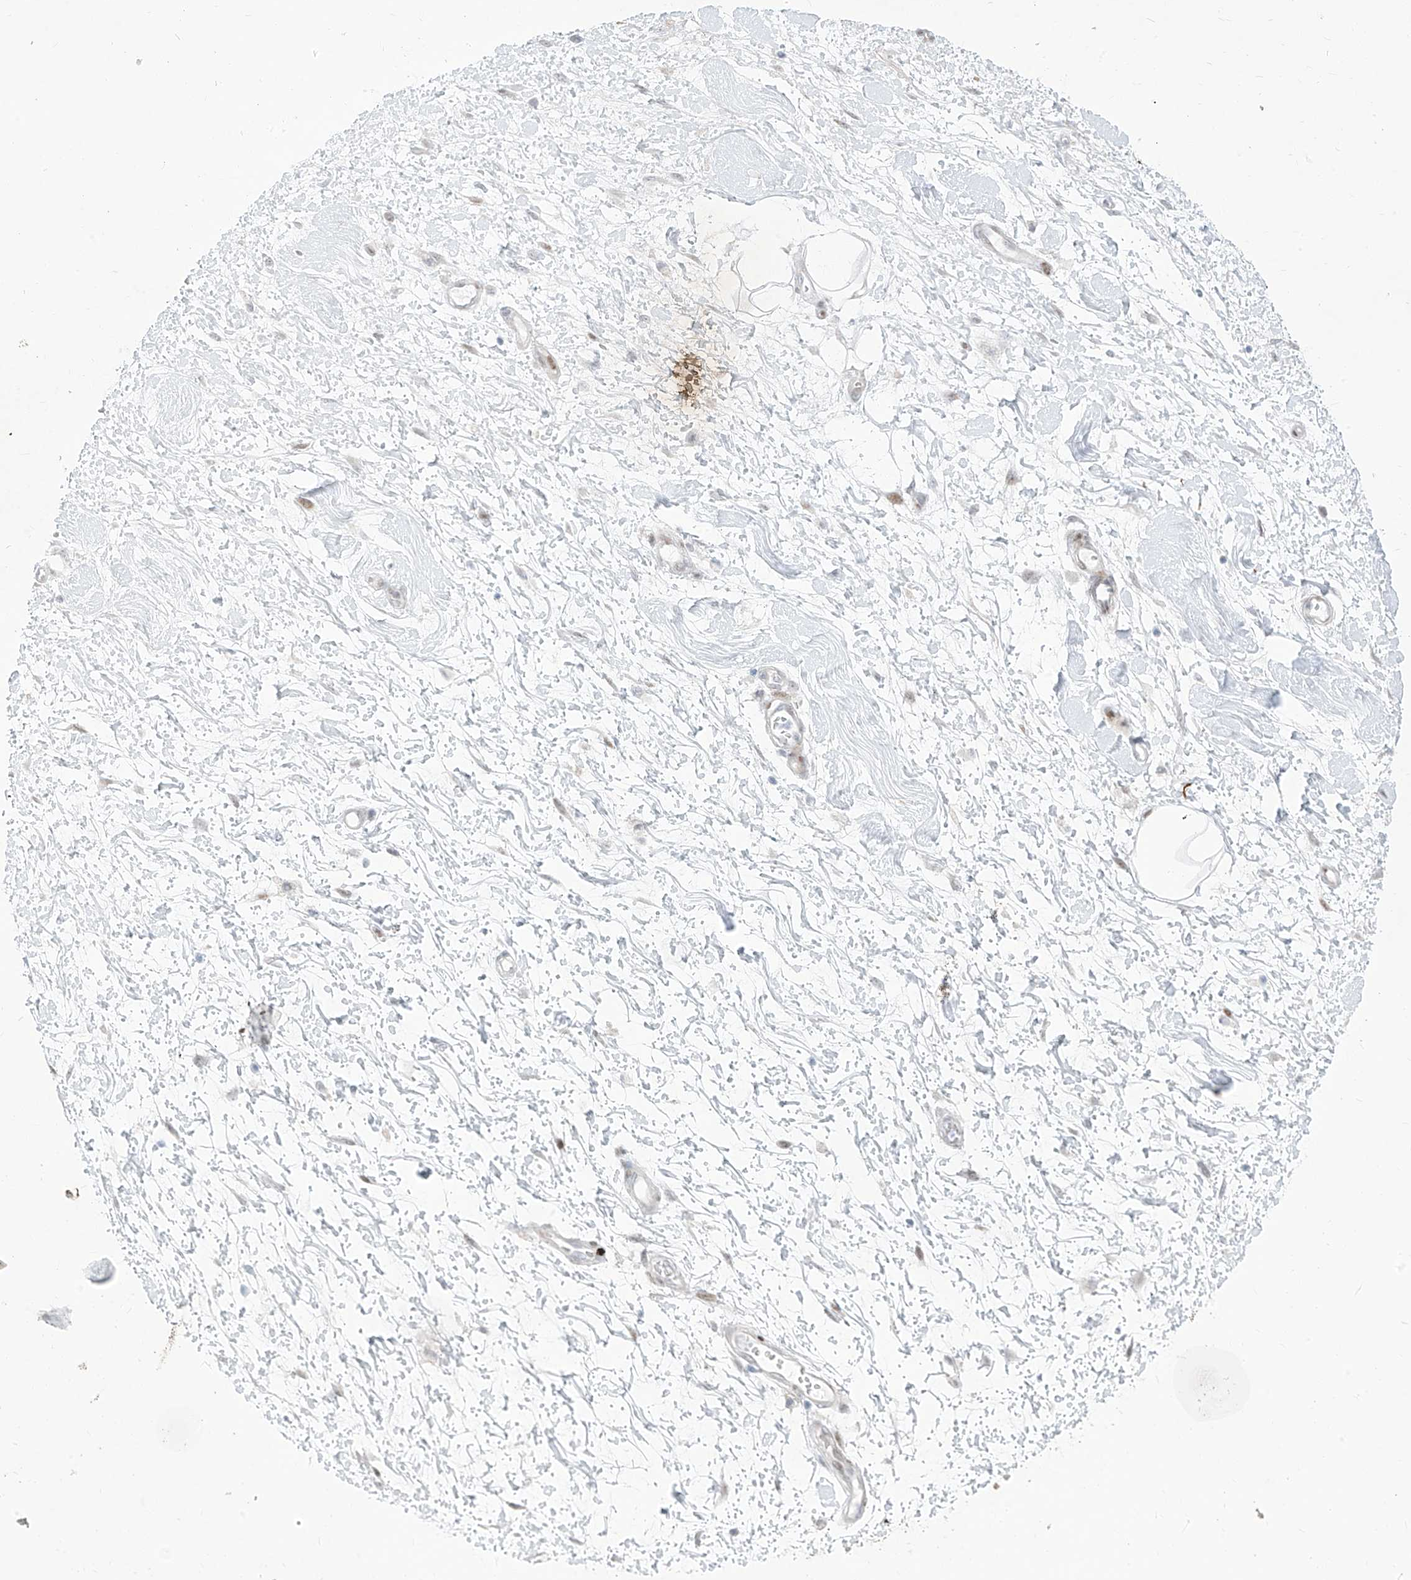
{"staining": {"intensity": "negative", "quantity": "none", "location": "none"}, "tissue": "adipose tissue", "cell_type": "Adipocytes", "image_type": "normal", "snomed": [{"axis": "morphology", "description": "Normal tissue, NOS"}, {"axis": "morphology", "description": "Adenocarcinoma, NOS"}, {"axis": "topography", "description": "Pancreas"}, {"axis": "topography", "description": "Peripheral nerve tissue"}], "caption": "This is a image of IHC staining of normal adipose tissue, which shows no positivity in adipocytes.", "gene": "LIN9", "patient": {"sex": "male", "age": 59}}